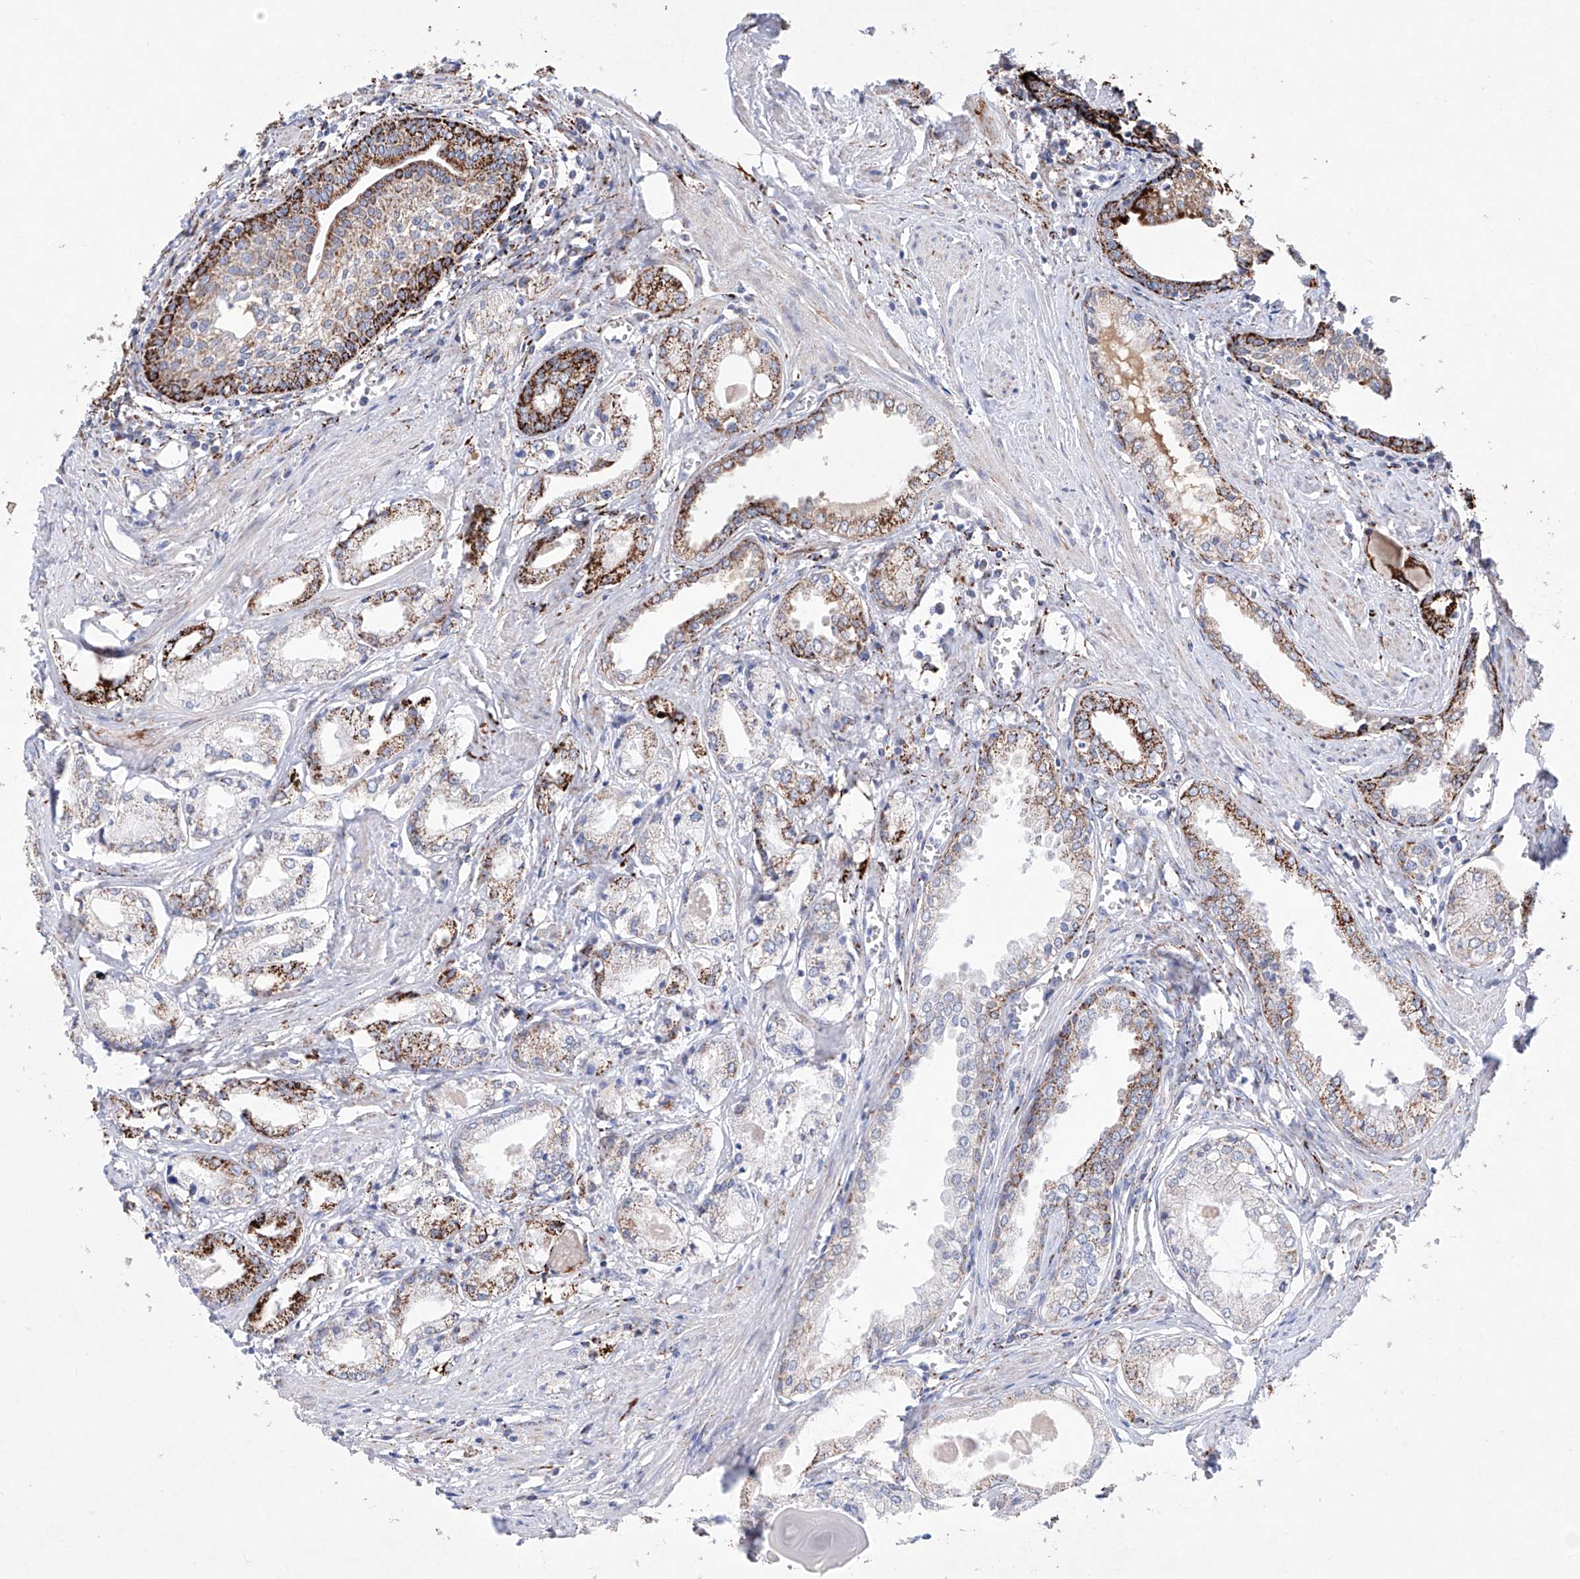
{"staining": {"intensity": "strong", "quantity": "<25%", "location": "cytoplasmic/membranous"}, "tissue": "prostate cancer", "cell_type": "Tumor cells", "image_type": "cancer", "snomed": [{"axis": "morphology", "description": "Adenocarcinoma, Low grade"}, {"axis": "topography", "description": "Prostate"}], "caption": "Human prostate cancer (adenocarcinoma (low-grade)) stained with a protein marker reveals strong staining in tumor cells.", "gene": "NRROS", "patient": {"sex": "male", "age": 60}}